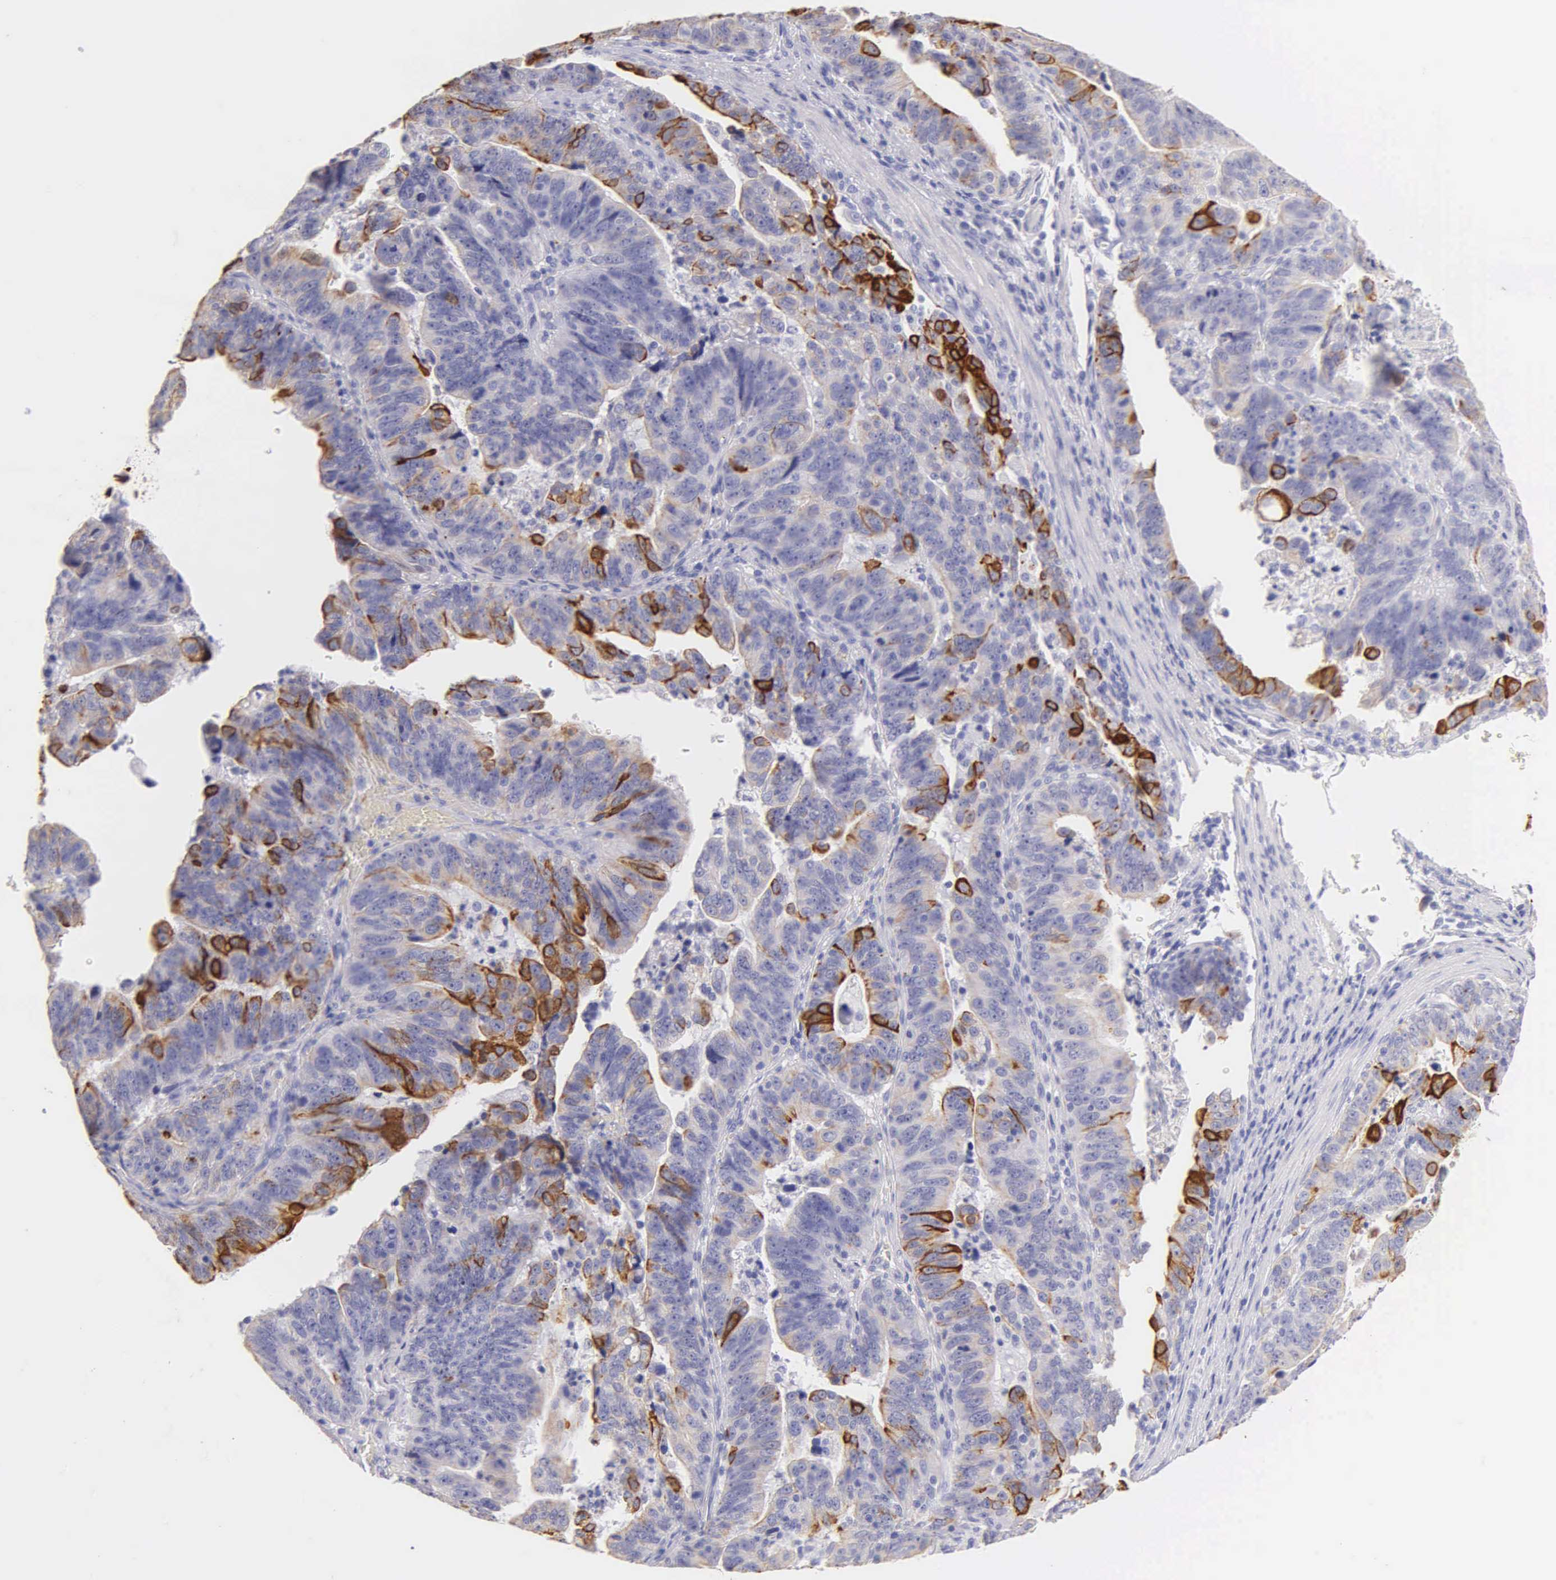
{"staining": {"intensity": "moderate", "quantity": "<25%", "location": "cytoplasmic/membranous"}, "tissue": "stomach cancer", "cell_type": "Tumor cells", "image_type": "cancer", "snomed": [{"axis": "morphology", "description": "Adenocarcinoma, NOS"}, {"axis": "topography", "description": "Stomach, upper"}], "caption": "Stomach cancer (adenocarcinoma) stained for a protein reveals moderate cytoplasmic/membranous positivity in tumor cells. The protein is shown in brown color, while the nuclei are stained blue.", "gene": "KRT17", "patient": {"sex": "female", "age": 50}}